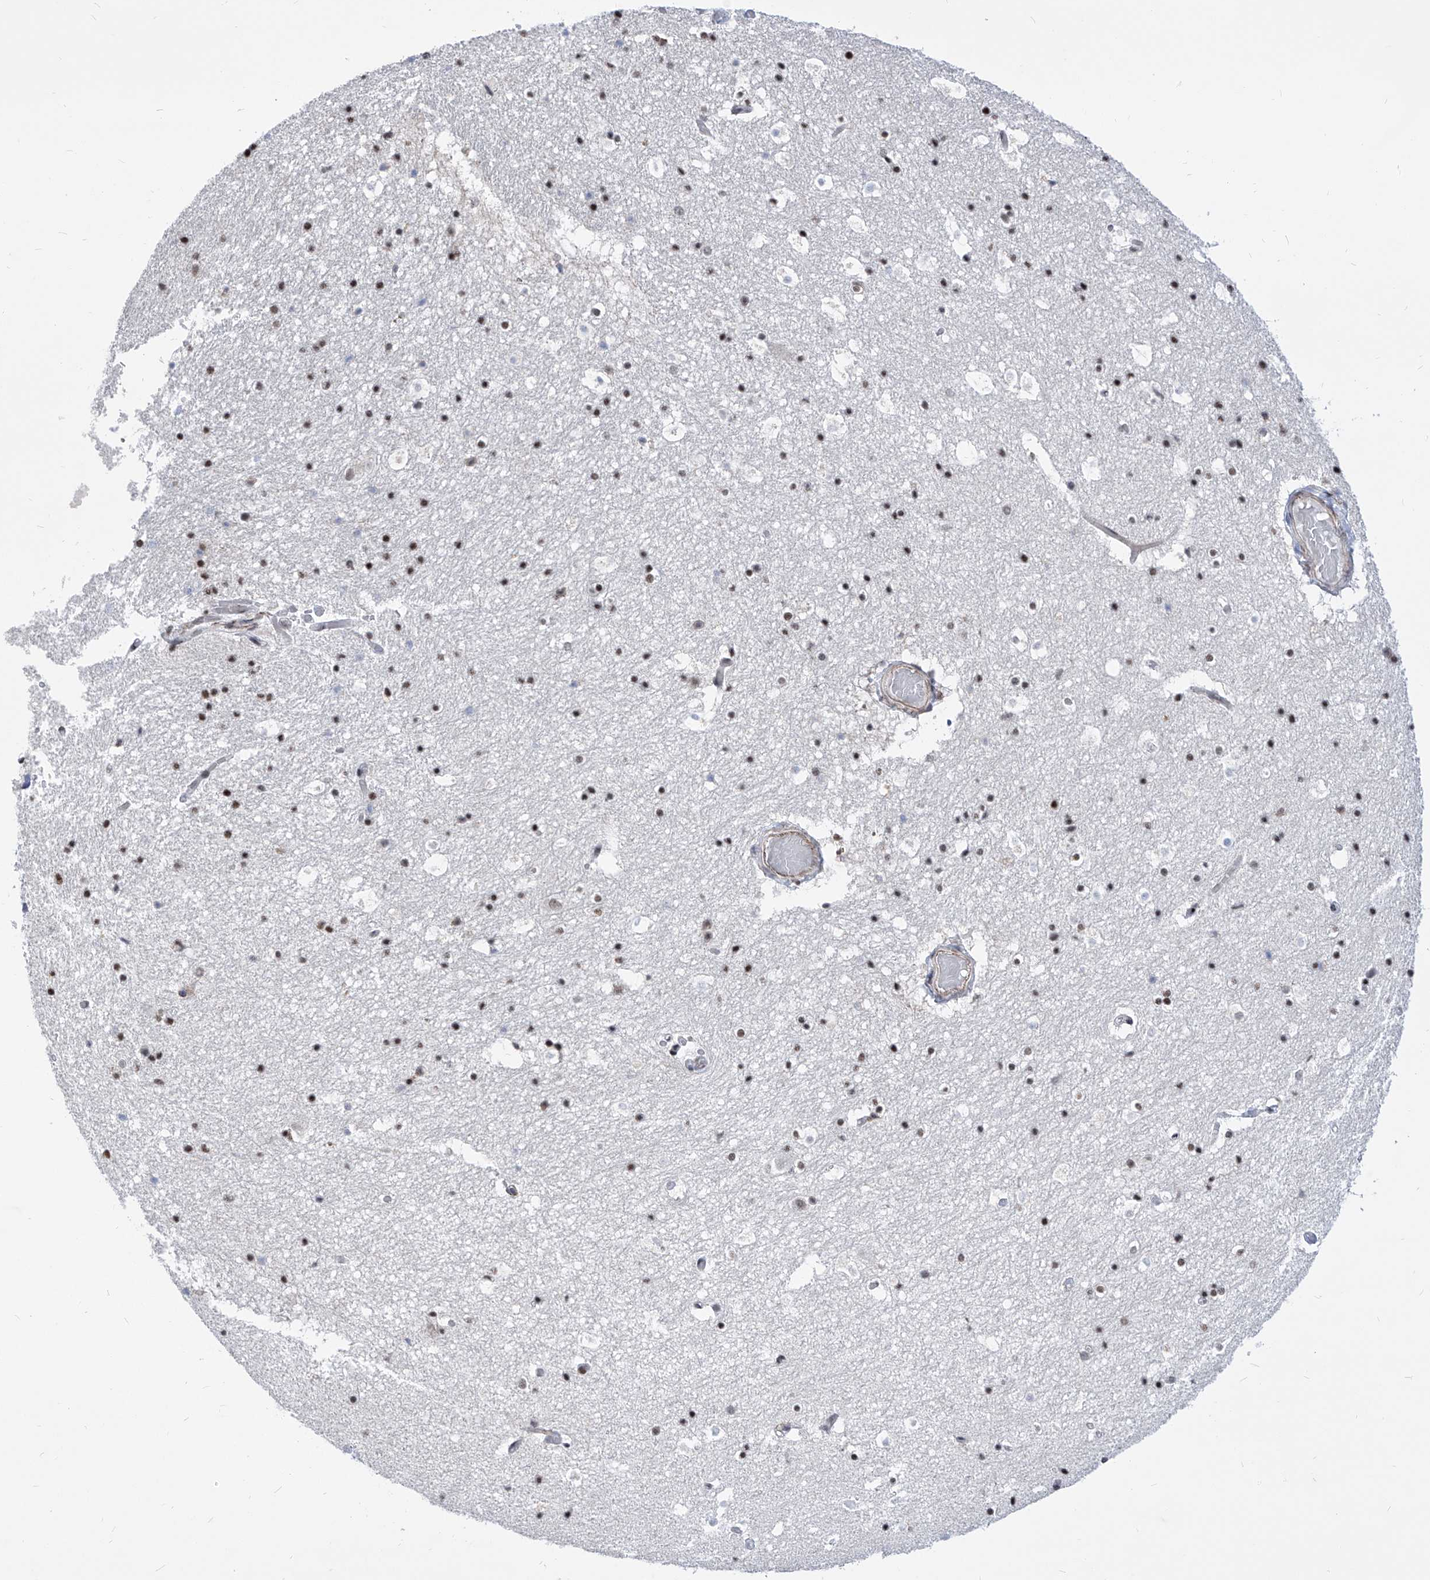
{"staining": {"intensity": "moderate", "quantity": "25%-75%", "location": "nuclear"}, "tissue": "hippocampus", "cell_type": "Glial cells", "image_type": "normal", "snomed": [{"axis": "morphology", "description": "Normal tissue, NOS"}, {"axis": "topography", "description": "Hippocampus"}], "caption": "DAB (3,3'-diaminobenzidine) immunohistochemical staining of unremarkable human hippocampus displays moderate nuclear protein staining in about 25%-75% of glial cells.", "gene": "CEP290", "patient": {"sex": "female", "age": 52}}